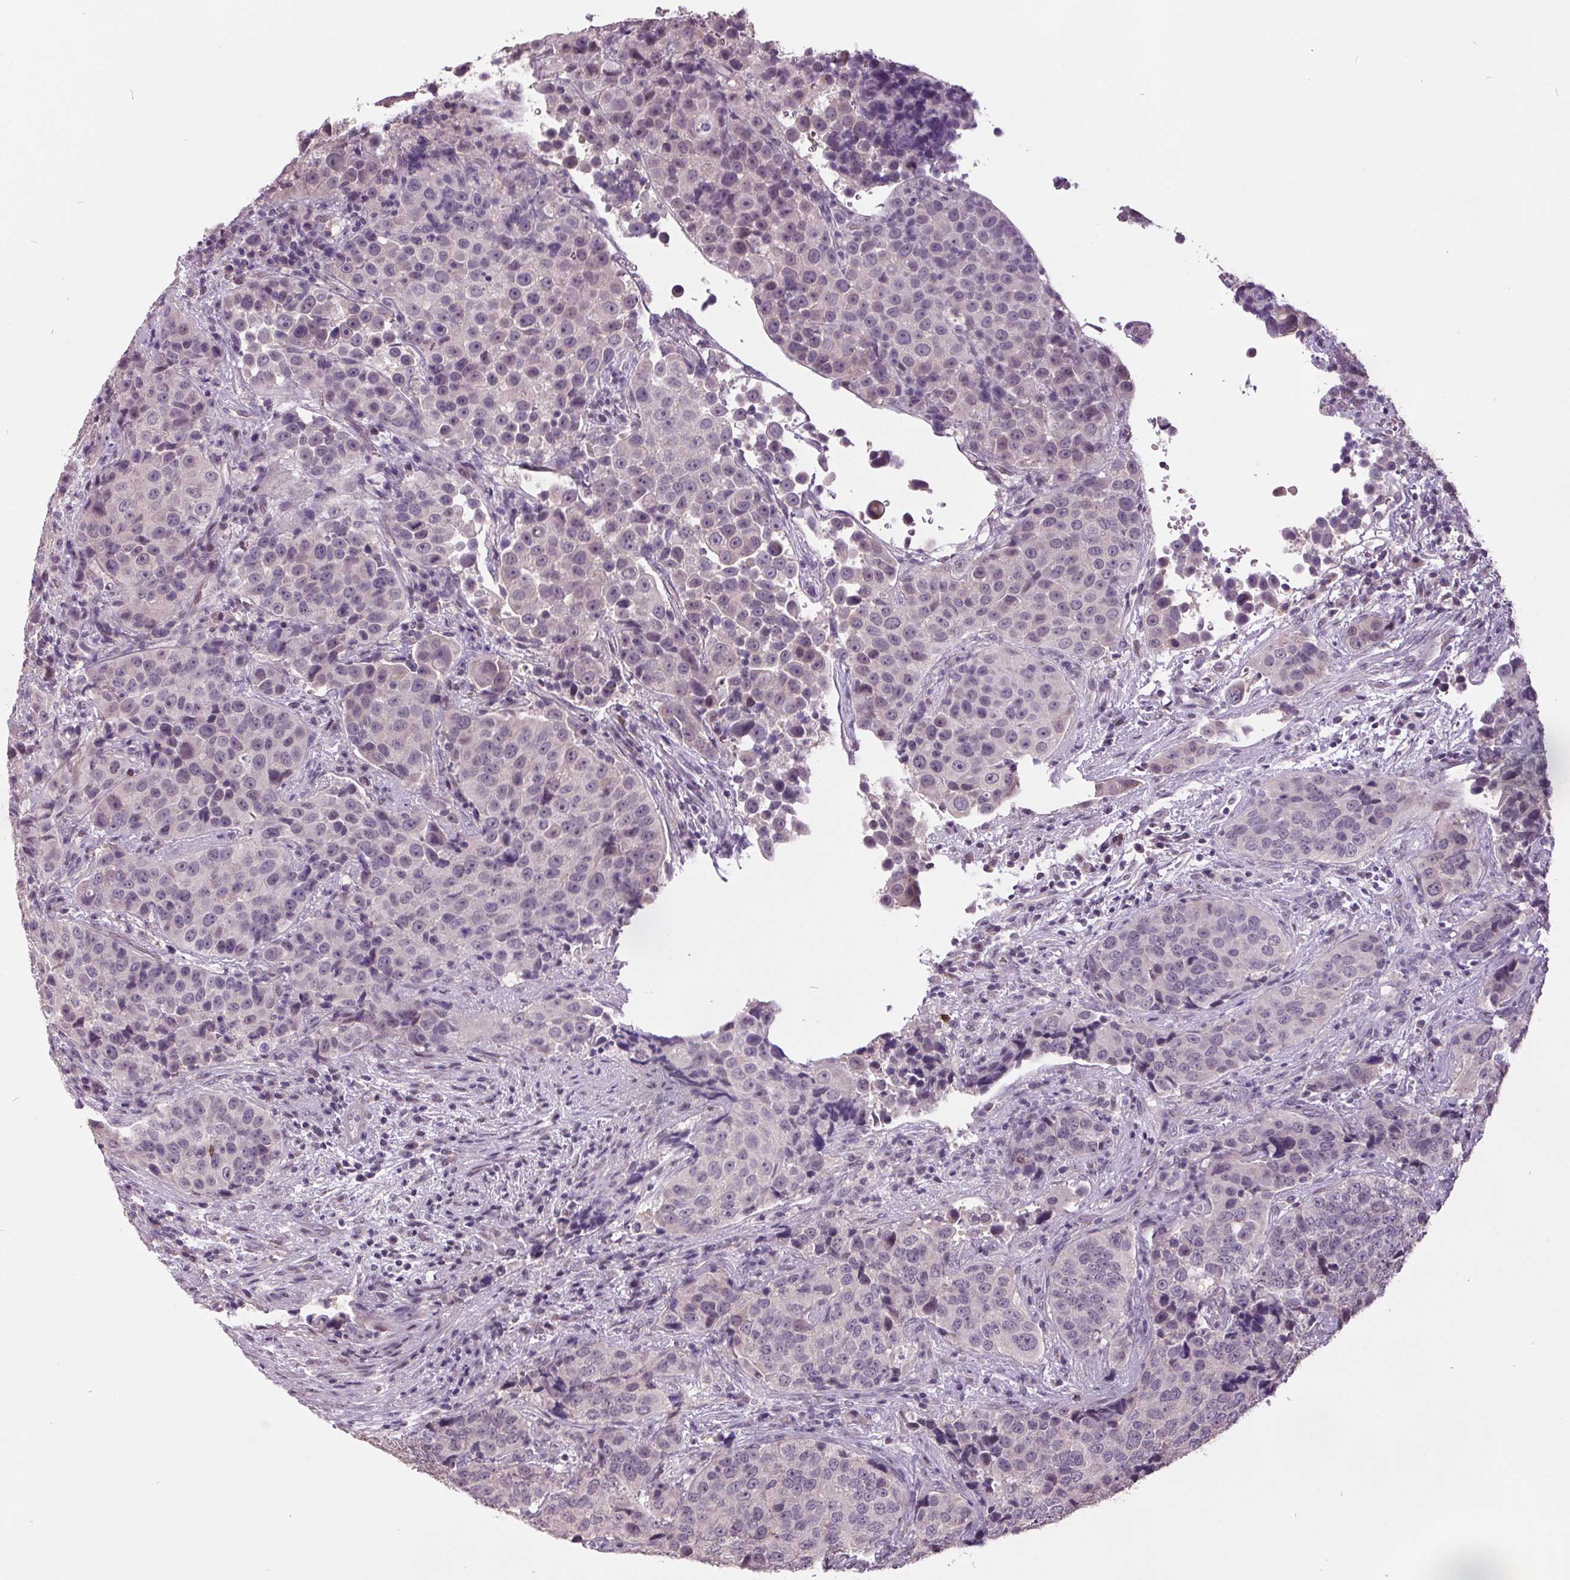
{"staining": {"intensity": "negative", "quantity": "none", "location": "none"}, "tissue": "urothelial cancer", "cell_type": "Tumor cells", "image_type": "cancer", "snomed": [{"axis": "morphology", "description": "Urothelial carcinoma, NOS"}, {"axis": "topography", "description": "Urinary bladder"}], "caption": "Immunohistochemical staining of human urothelial cancer displays no significant staining in tumor cells.", "gene": "C2orf16", "patient": {"sex": "male", "age": 52}}